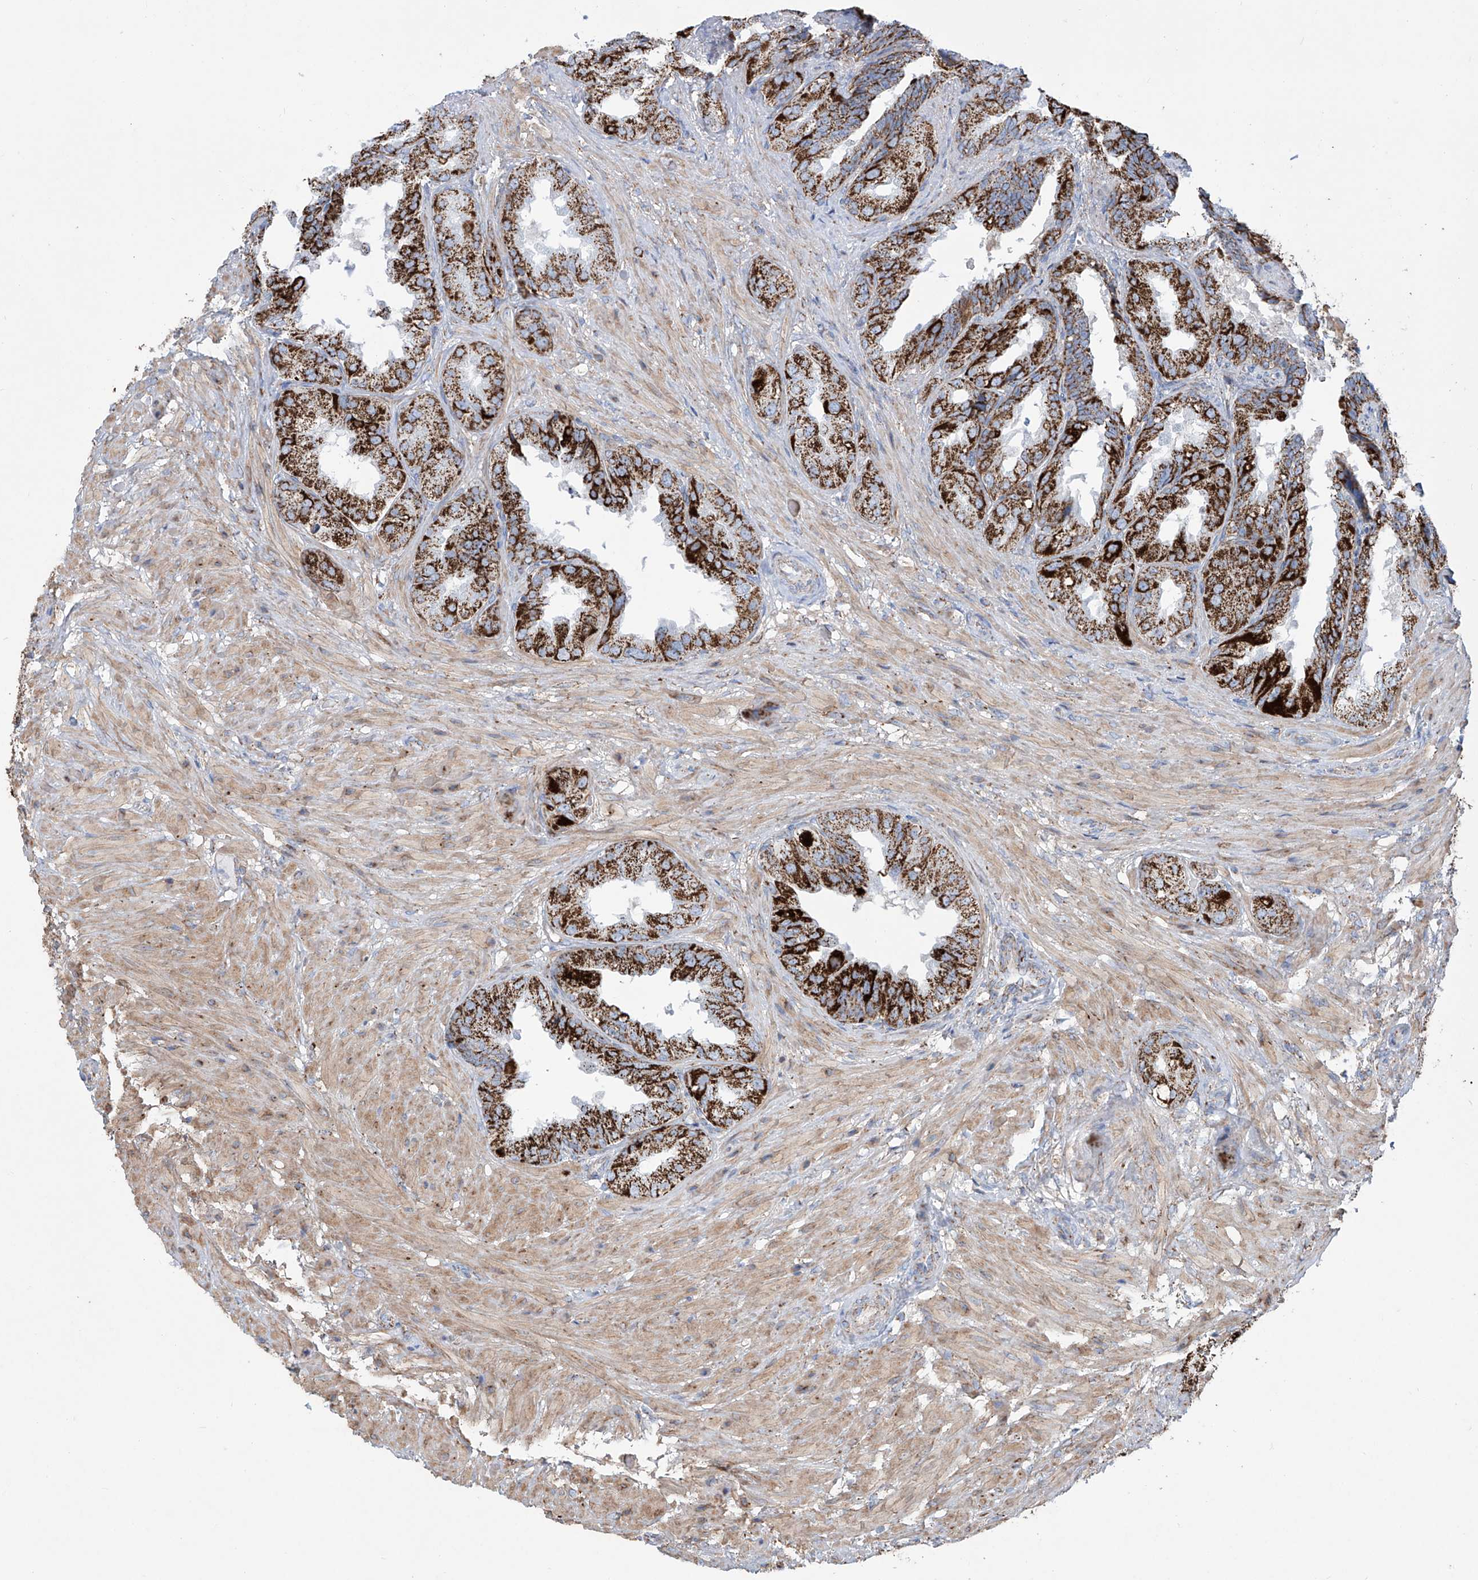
{"staining": {"intensity": "strong", "quantity": ">75%", "location": "cytoplasmic/membranous"}, "tissue": "seminal vesicle", "cell_type": "Glandular cells", "image_type": "normal", "snomed": [{"axis": "morphology", "description": "Normal tissue, NOS"}, {"axis": "topography", "description": "Seminal veicle"}, {"axis": "topography", "description": "Peripheral nerve tissue"}], "caption": "Seminal vesicle stained with IHC exhibits strong cytoplasmic/membranous expression in approximately >75% of glandular cells.", "gene": "ALDH6A1", "patient": {"sex": "male", "age": 63}}